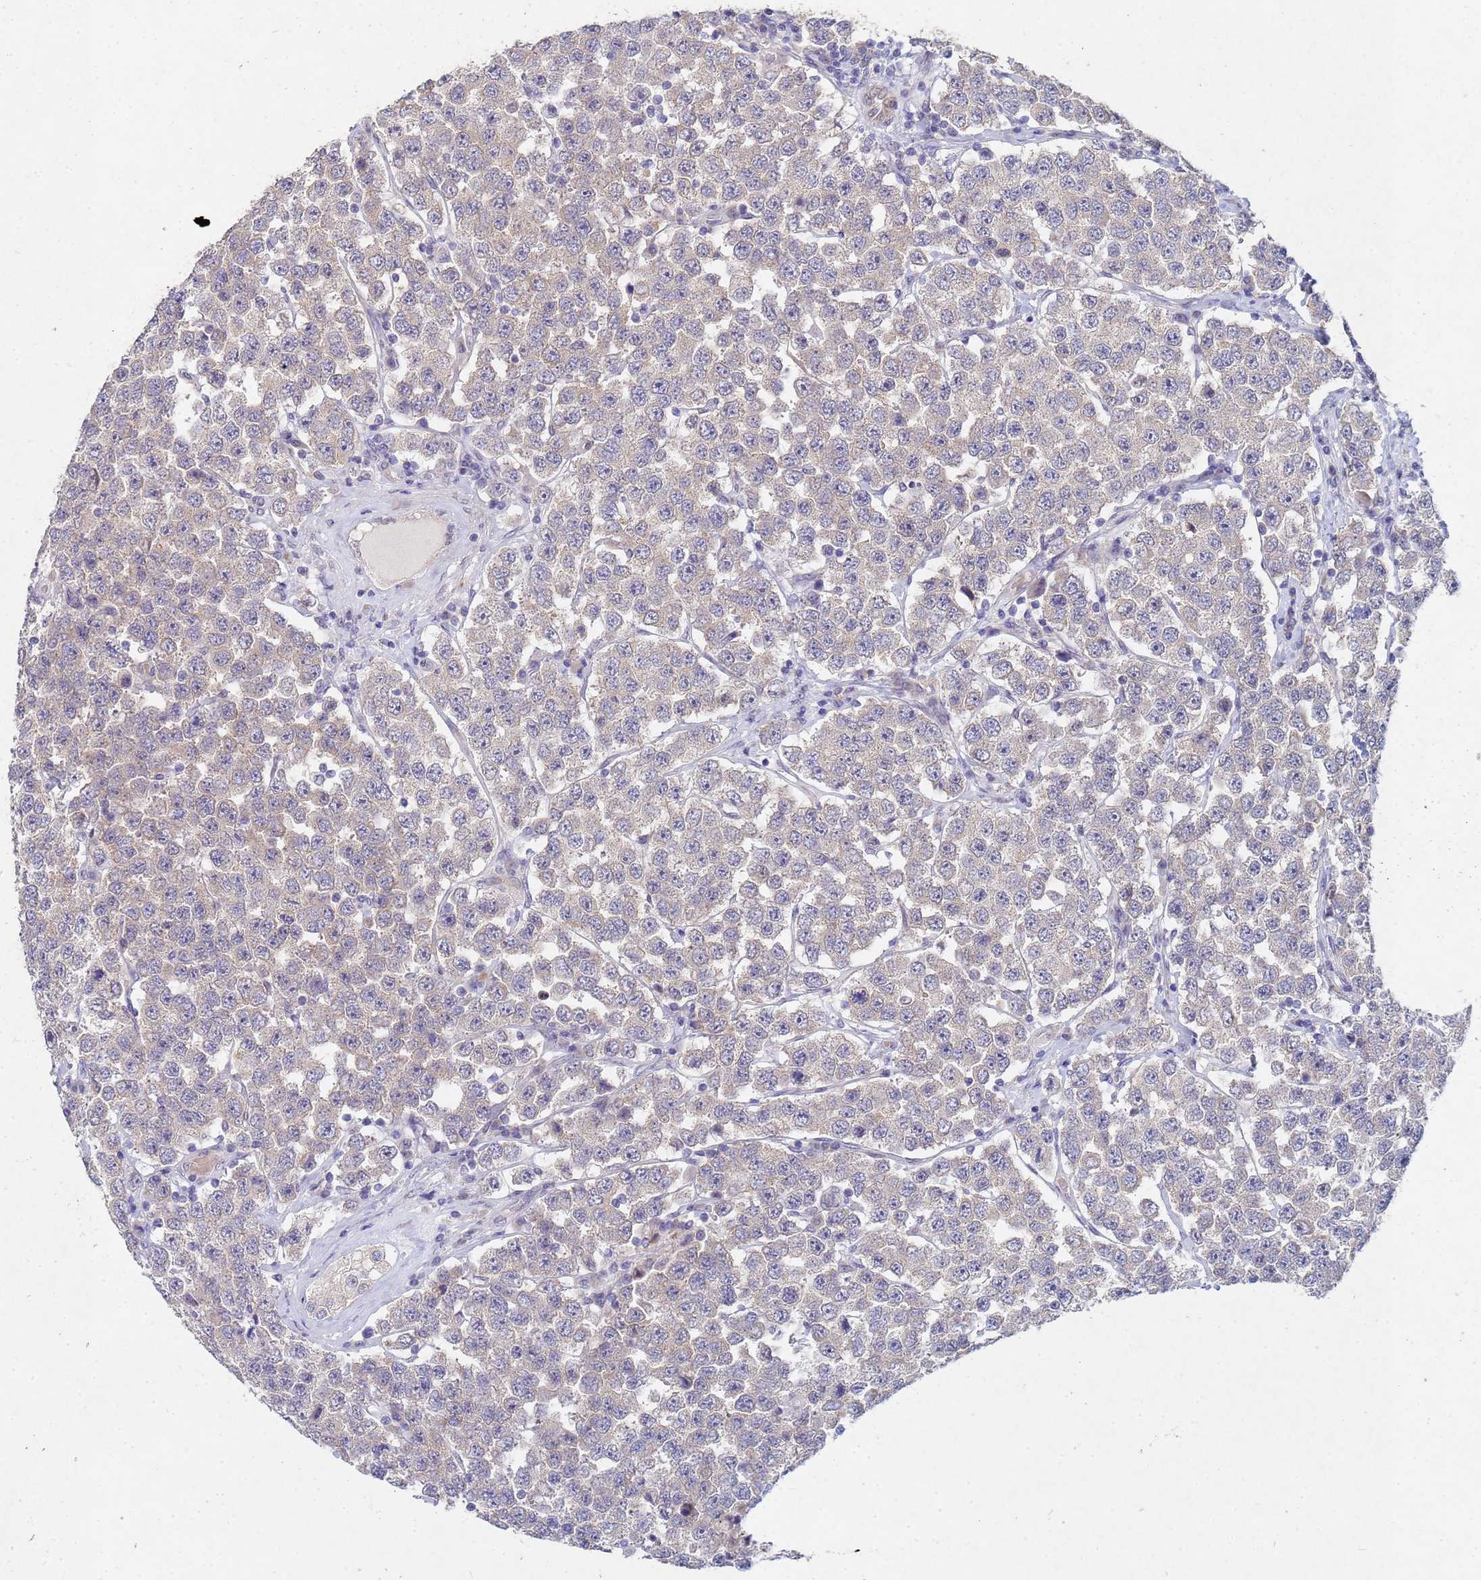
{"staining": {"intensity": "negative", "quantity": "none", "location": "none"}, "tissue": "testis cancer", "cell_type": "Tumor cells", "image_type": "cancer", "snomed": [{"axis": "morphology", "description": "Seminoma, NOS"}, {"axis": "topography", "description": "Testis"}], "caption": "An IHC micrograph of seminoma (testis) is shown. There is no staining in tumor cells of seminoma (testis).", "gene": "TNPO2", "patient": {"sex": "male", "age": 28}}